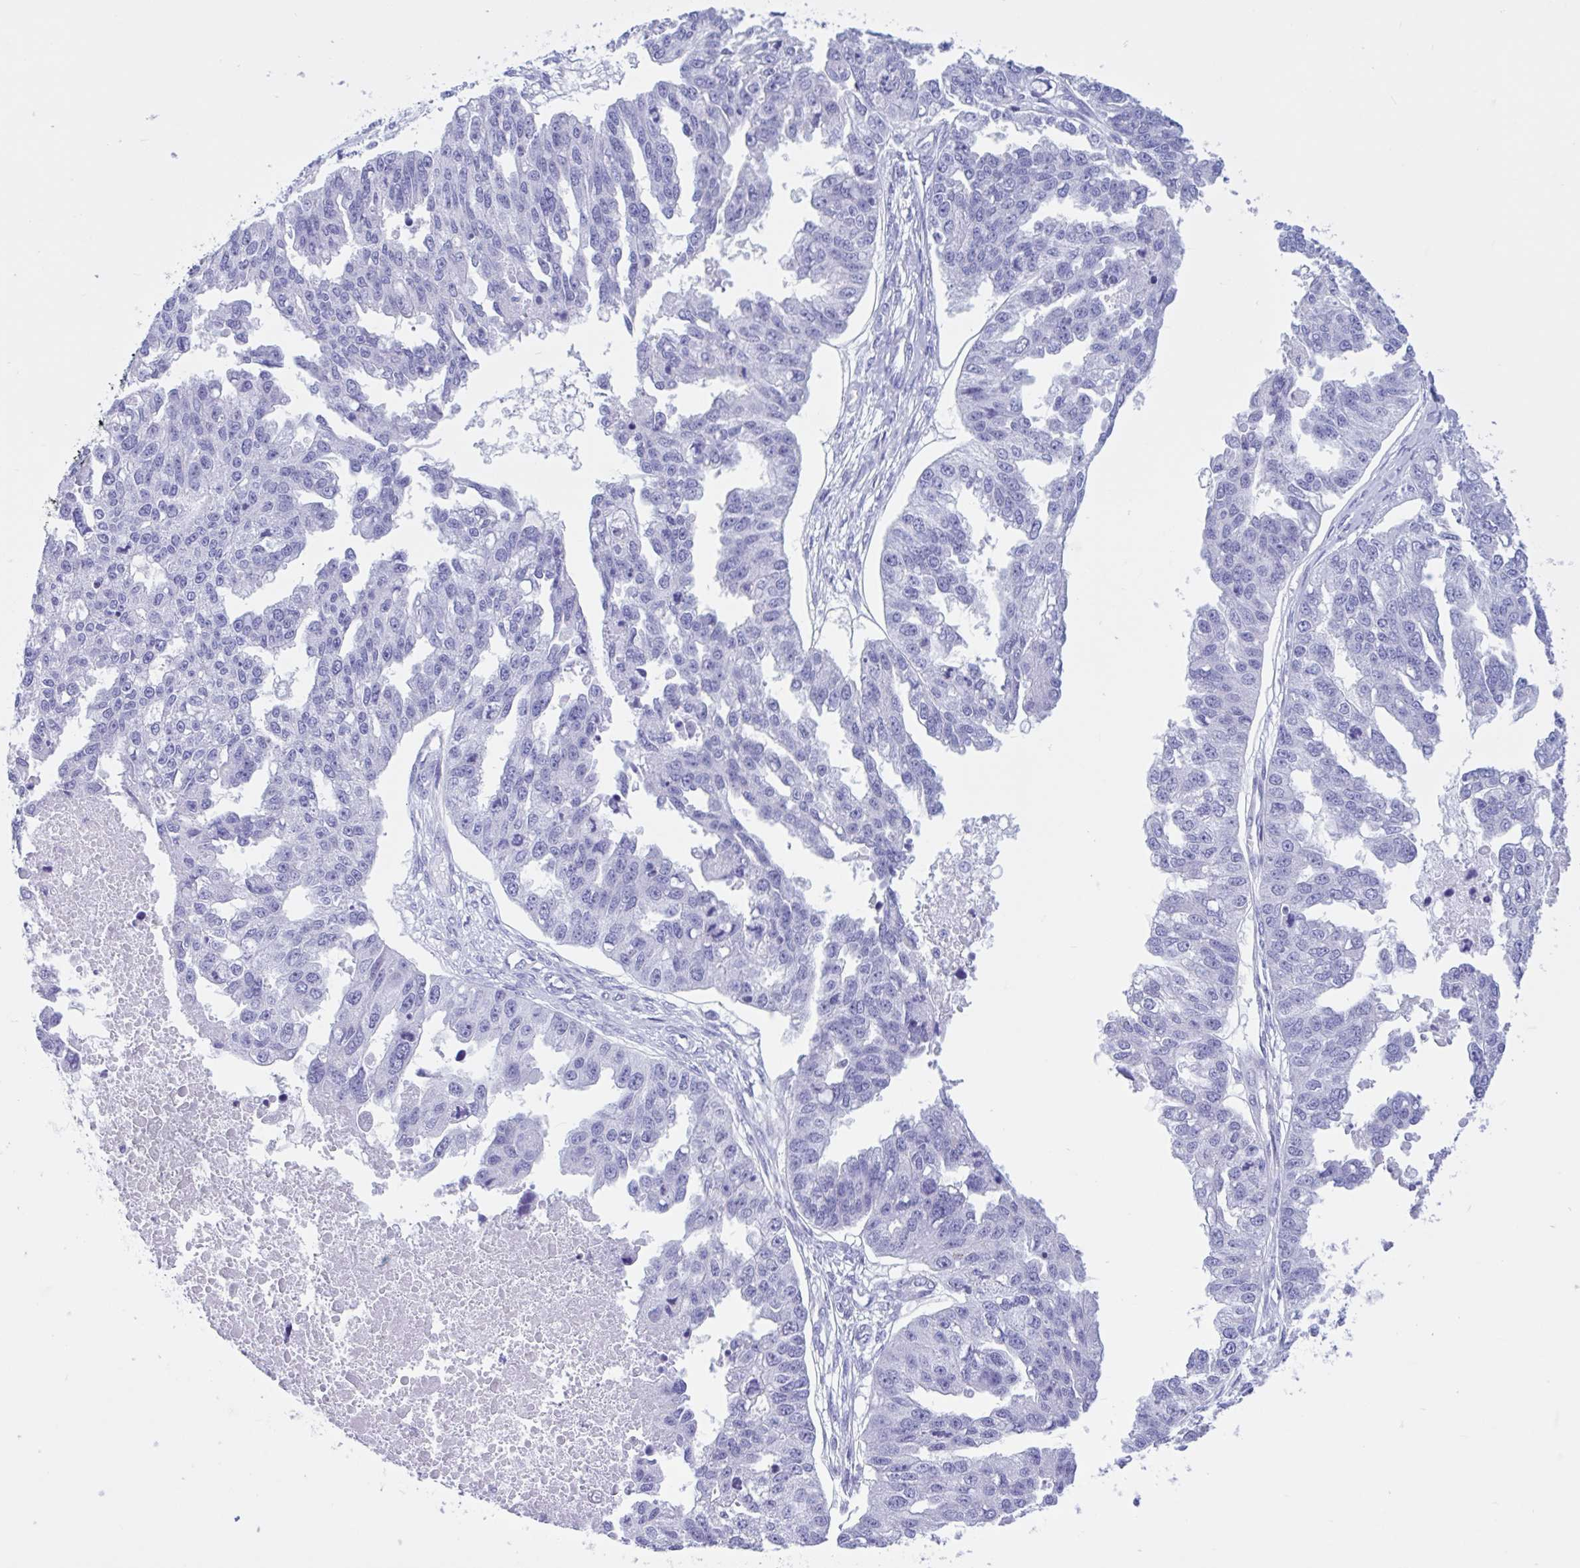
{"staining": {"intensity": "negative", "quantity": "none", "location": "none"}, "tissue": "ovarian cancer", "cell_type": "Tumor cells", "image_type": "cancer", "snomed": [{"axis": "morphology", "description": "Cystadenocarcinoma, serous, NOS"}, {"axis": "topography", "description": "Ovary"}], "caption": "DAB (3,3'-diaminobenzidine) immunohistochemical staining of human ovarian cancer (serous cystadenocarcinoma) reveals no significant expression in tumor cells. The staining was performed using DAB (3,3'-diaminobenzidine) to visualize the protein expression in brown, while the nuclei were stained in blue with hematoxylin (Magnification: 20x).", "gene": "OR4N4", "patient": {"sex": "female", "age": 58}}